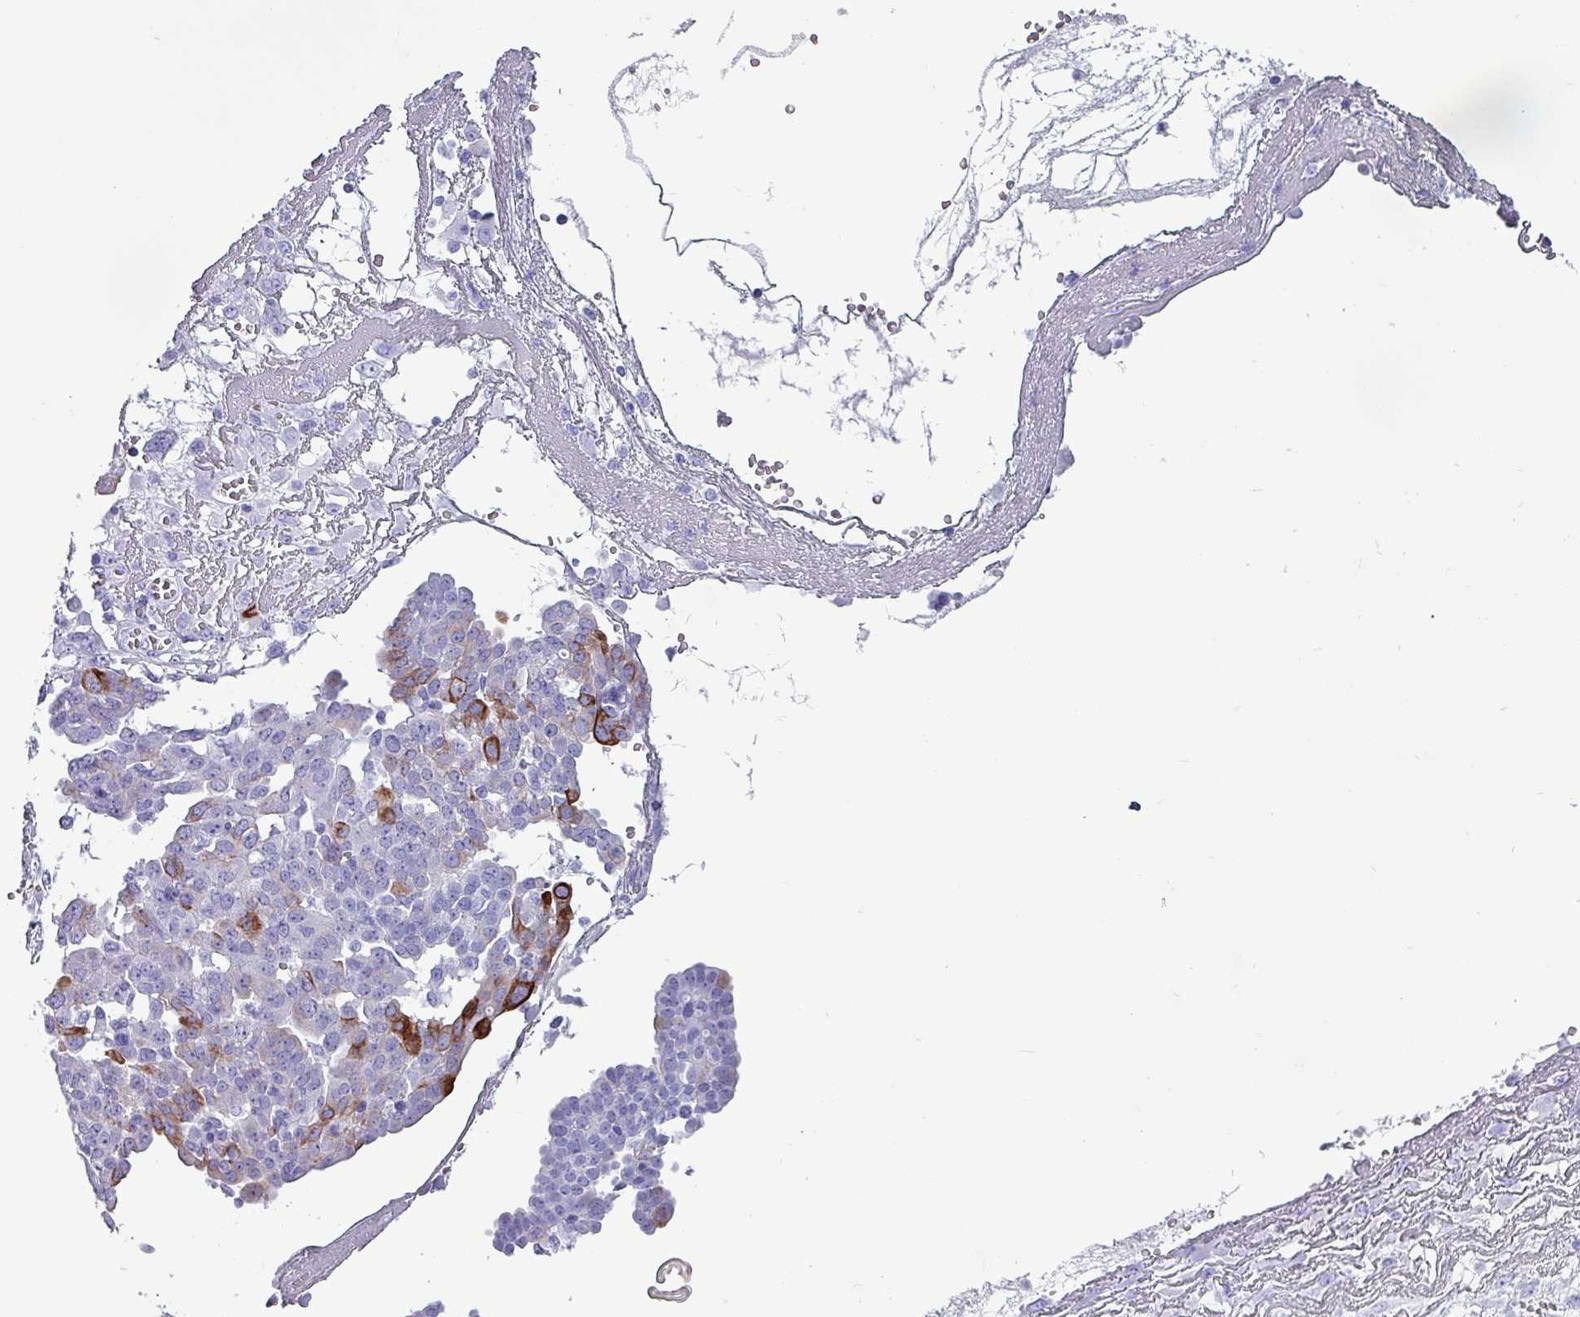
{"staining": {"intensity": "strong", "quantity": "<25%", "location": "cytoplasmic/membranous"}, "tissue": "ovarian cancer", "cell_type": "Tumor cells", "image_type": "cancer", "snomed": [{"axis": "morphology", "description": "Cystadenocarcinoma, serous, NOS"}, {"axis": "topography", "description": "Soft tissue"}, {"axis": "topography", "description": "Ovary"}], "caption": "Protein expression analysis of ovarian serous cystadenocarcinoma displays strong cytoplasmic/membranous positivity in about <25% of tumor cells.", "gene": "KRT6C", "patient": {"sex": "female", "age": 57}}